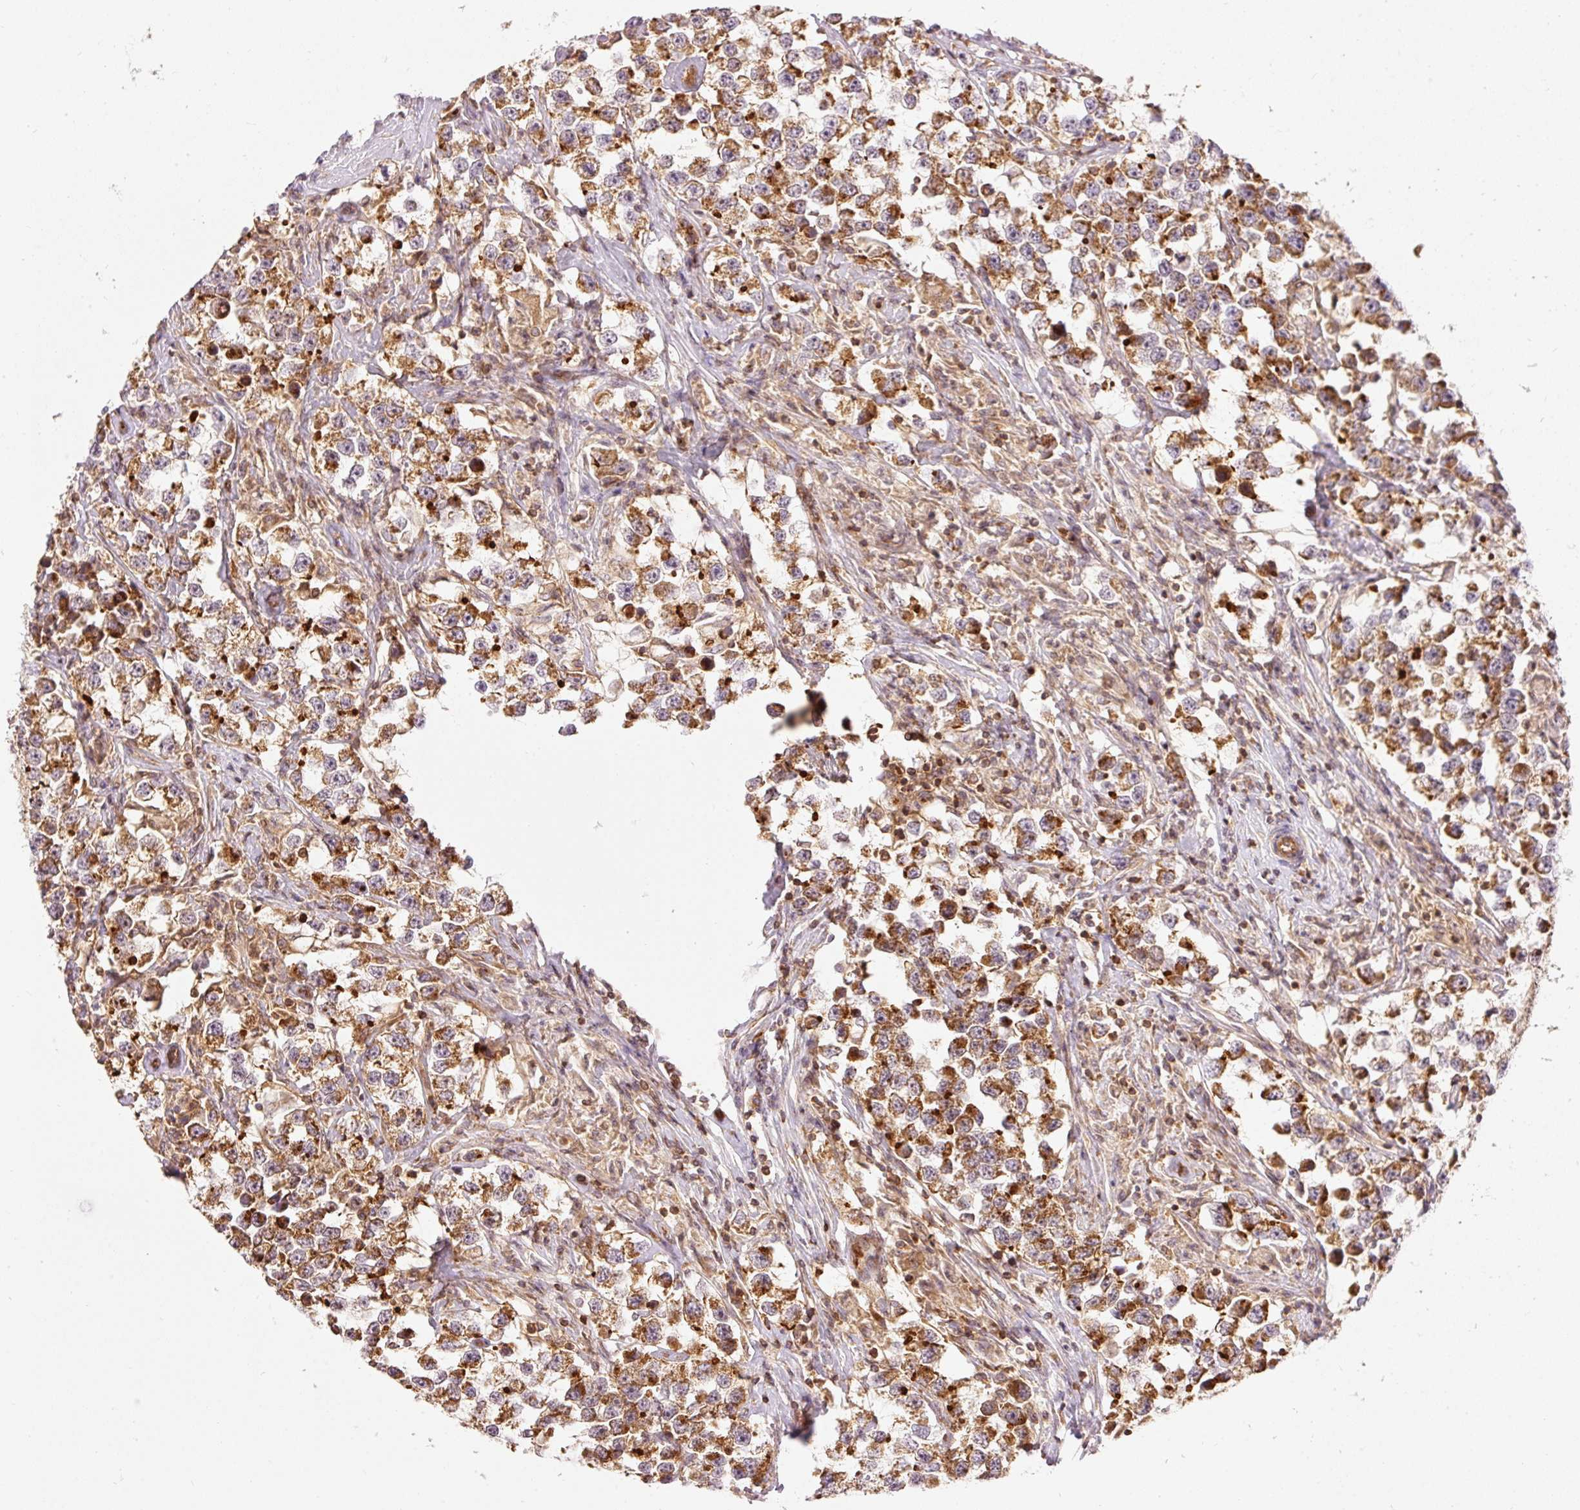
{"staining": {"intensity": "moderate", "quantity": ">75%", "location": "cytoplasmic/membranous"}, "tissue": "testis cancer", "cell_type": "Tumor cells", "image_type": "cancer", "snomed": [{"axis": "morphology", "description": "Seminoma, NOS"}, {"axis": "topography", "description": "Testis"}], "caption": "Testis cancer (seminoma) stained with a protein marker reveals moderate staining in tumor cells.", "gene": "ADCY4", "patient": {"sex": "male", "age": 46}}